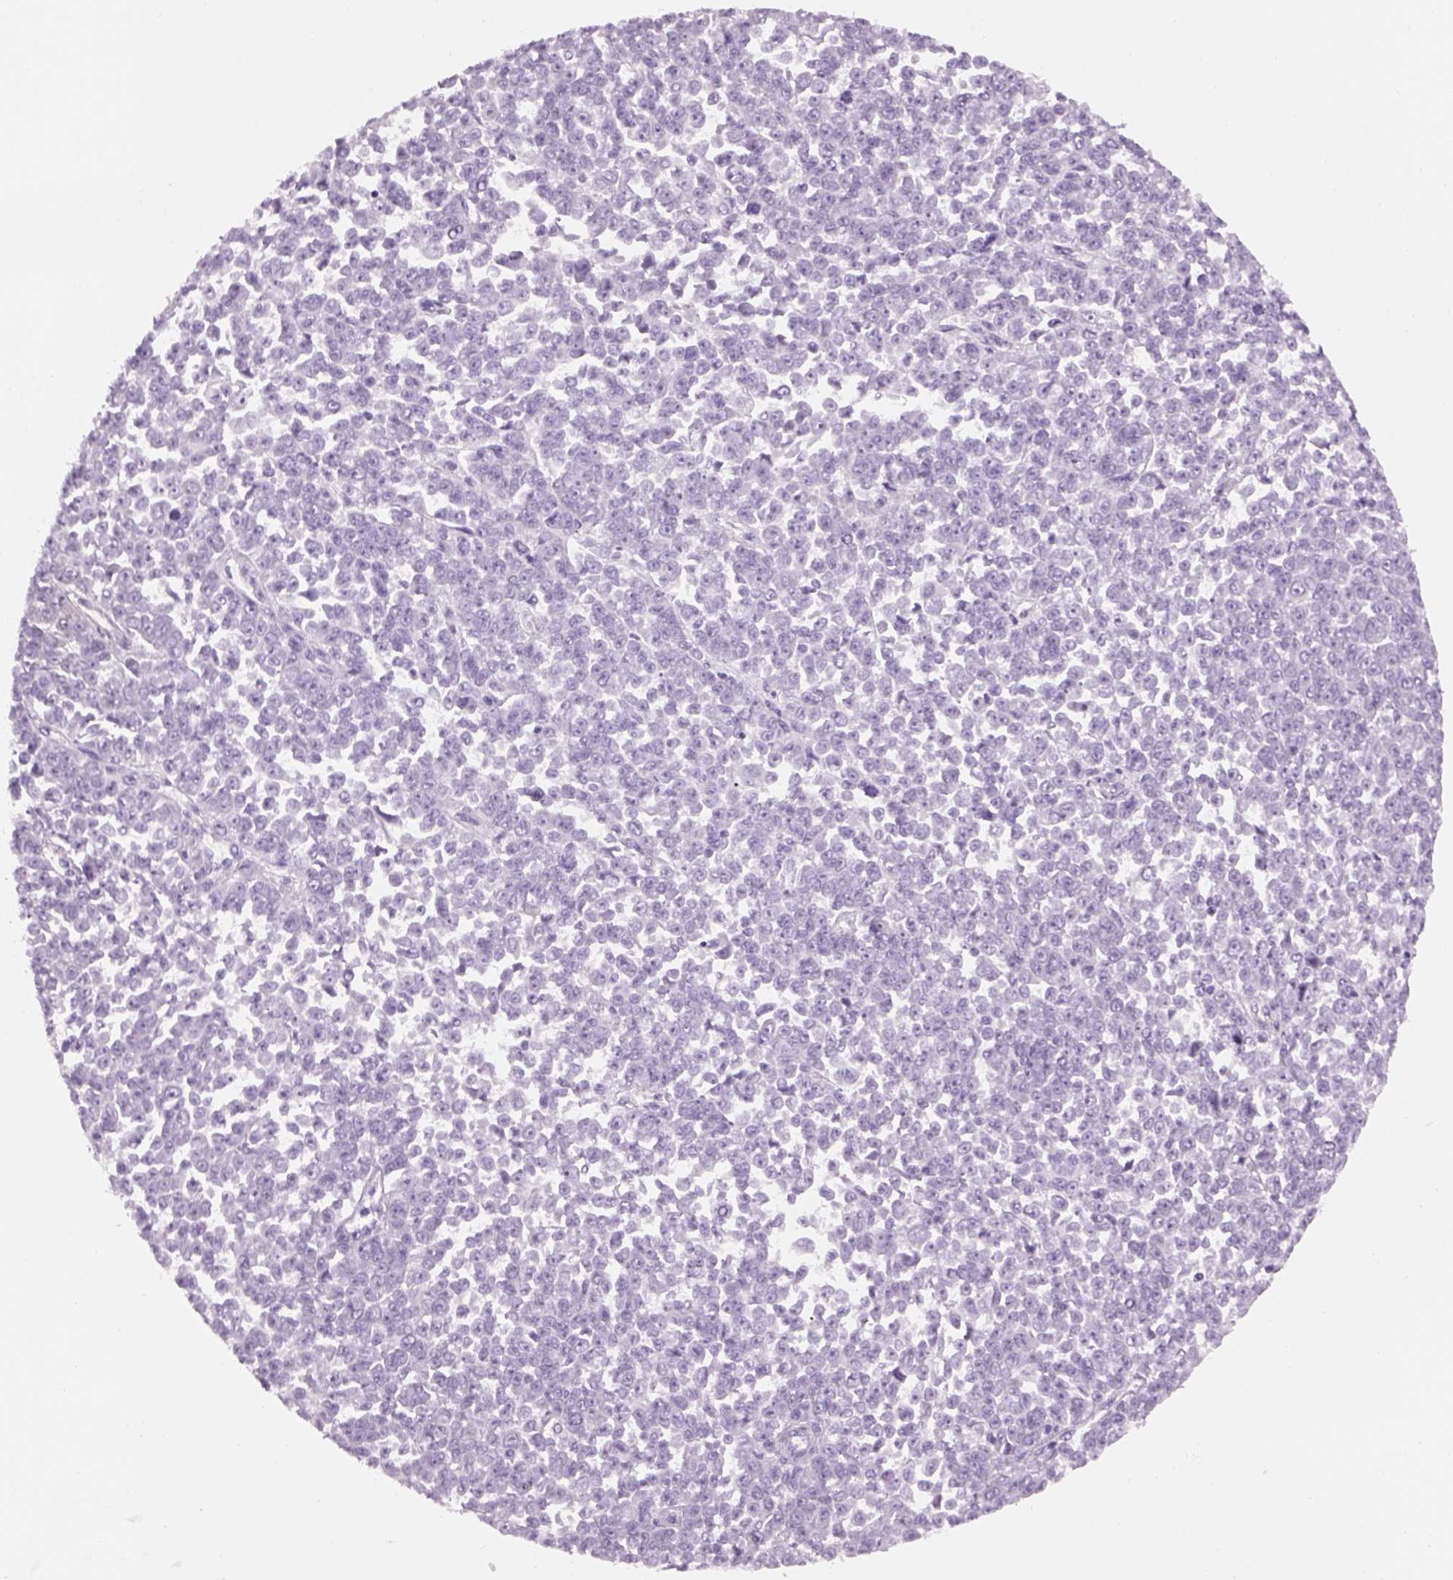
{"staining": {"intensity": "negative", "quantity": "none", "location": "none"}, "tissue": "melanoma", "cell_type": "Tumor cells", "image_type": "cancer", "snomed": [{"axis": "morphology", "description": "Malignant melanoma, NOS"}, {"axis": "topography", "description": "Skin"}], "caption": "The IHC micrograph has no significant expression in tumor cells of malignant melanoma tissue.", "gene": "GAS2L2", "patient": {"sex": "female", "age": 95}}